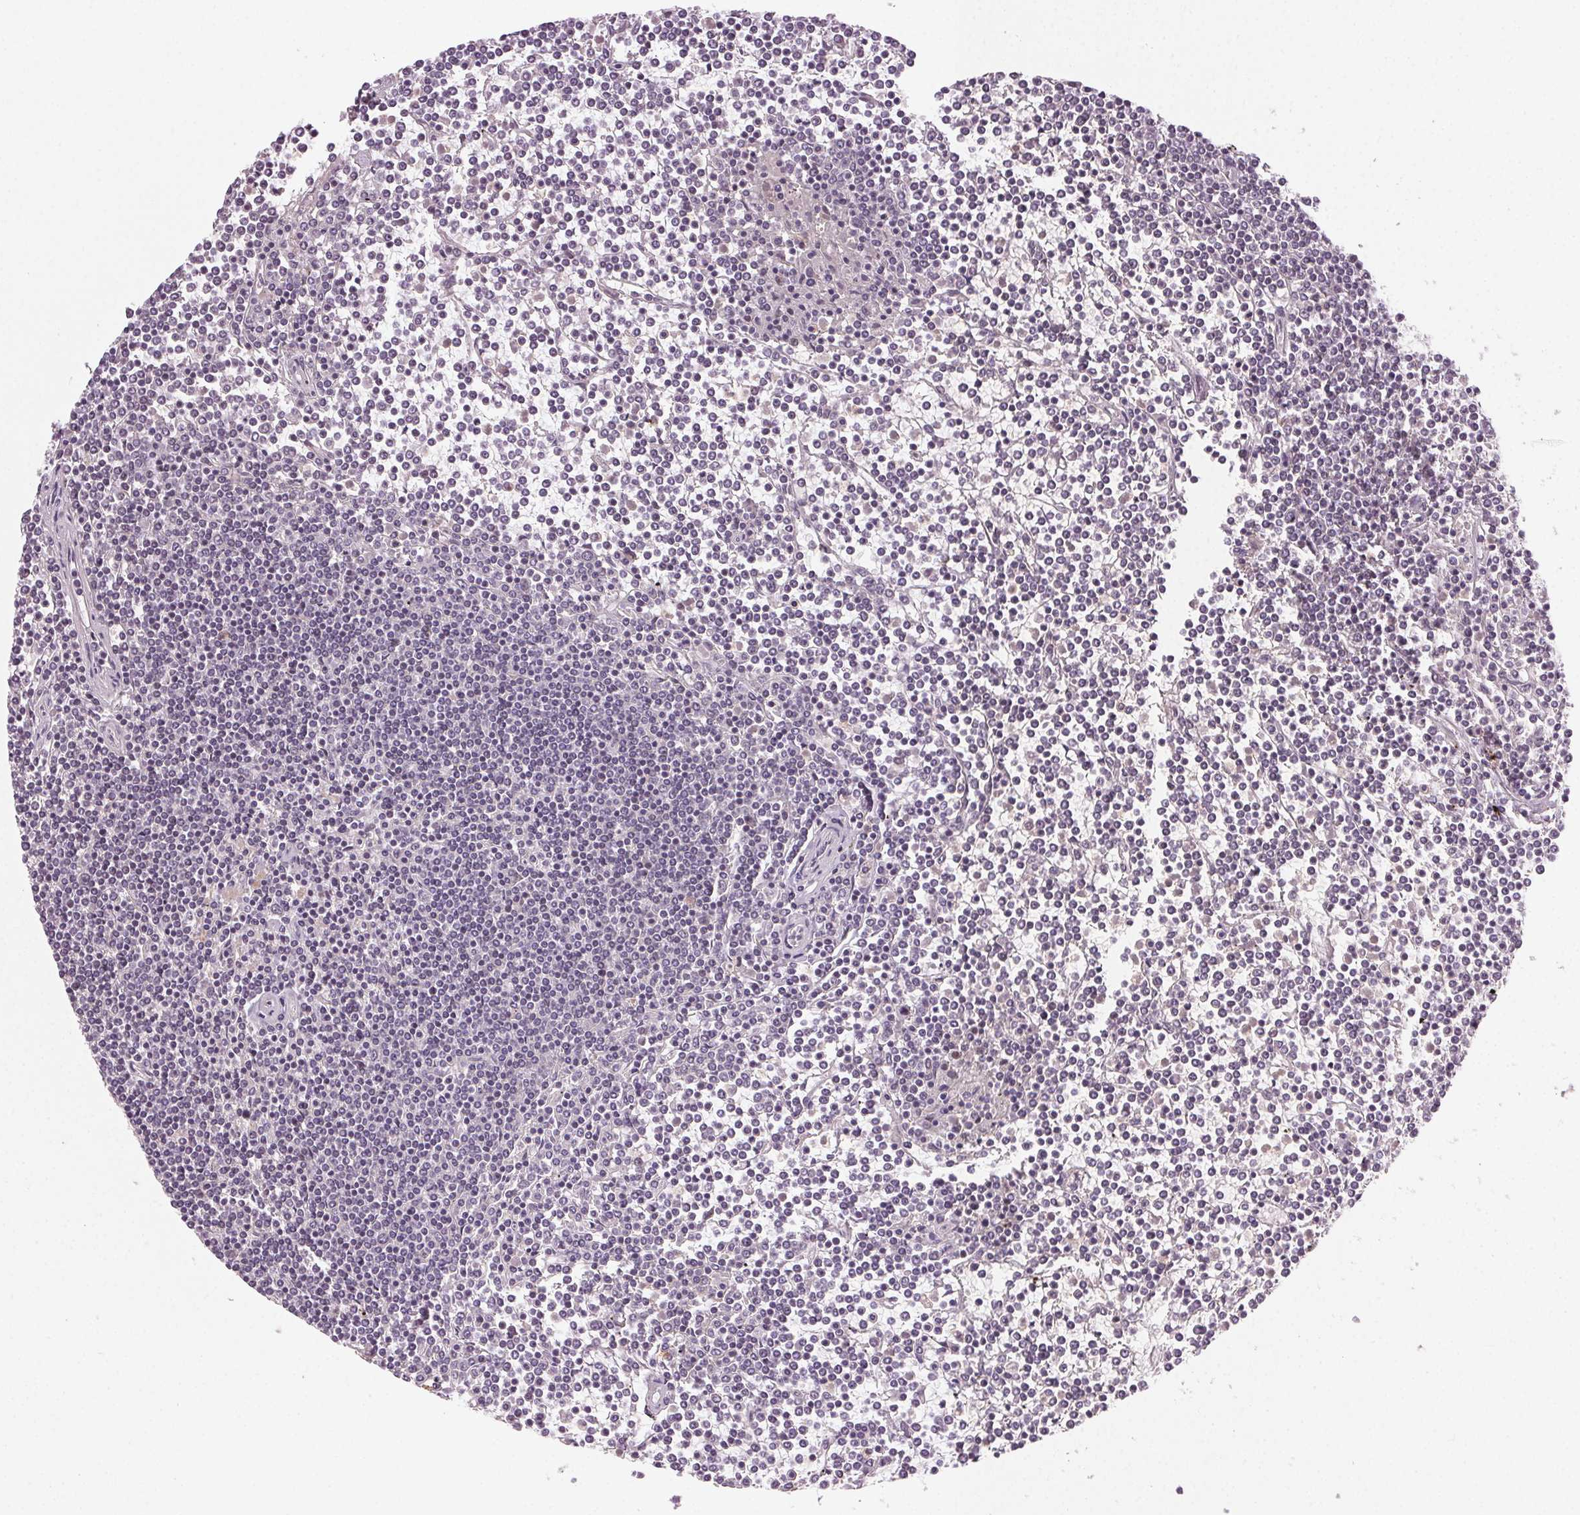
{"staining": {"intensity": "negative", "quantity": "none", "location": "none"}, "tissue": "lymphoma", "cell_type": "Tumor cells", "image_type": "cancer", "snomed": [{"axis": "morphology", "description": "Malignant lymphoma, non-Hodgkin's type, Low grade"}, {"axis": "topography", "description": "Spleen"}], "caption": "This is an immunohistochemistry (IHC) micrograph of low-grade malignant lymphoma, non-Hodgkin's type. There is no staining in tumor cells.", "gene": "TUB", "patient": {"sex": "female", "age": 19}}